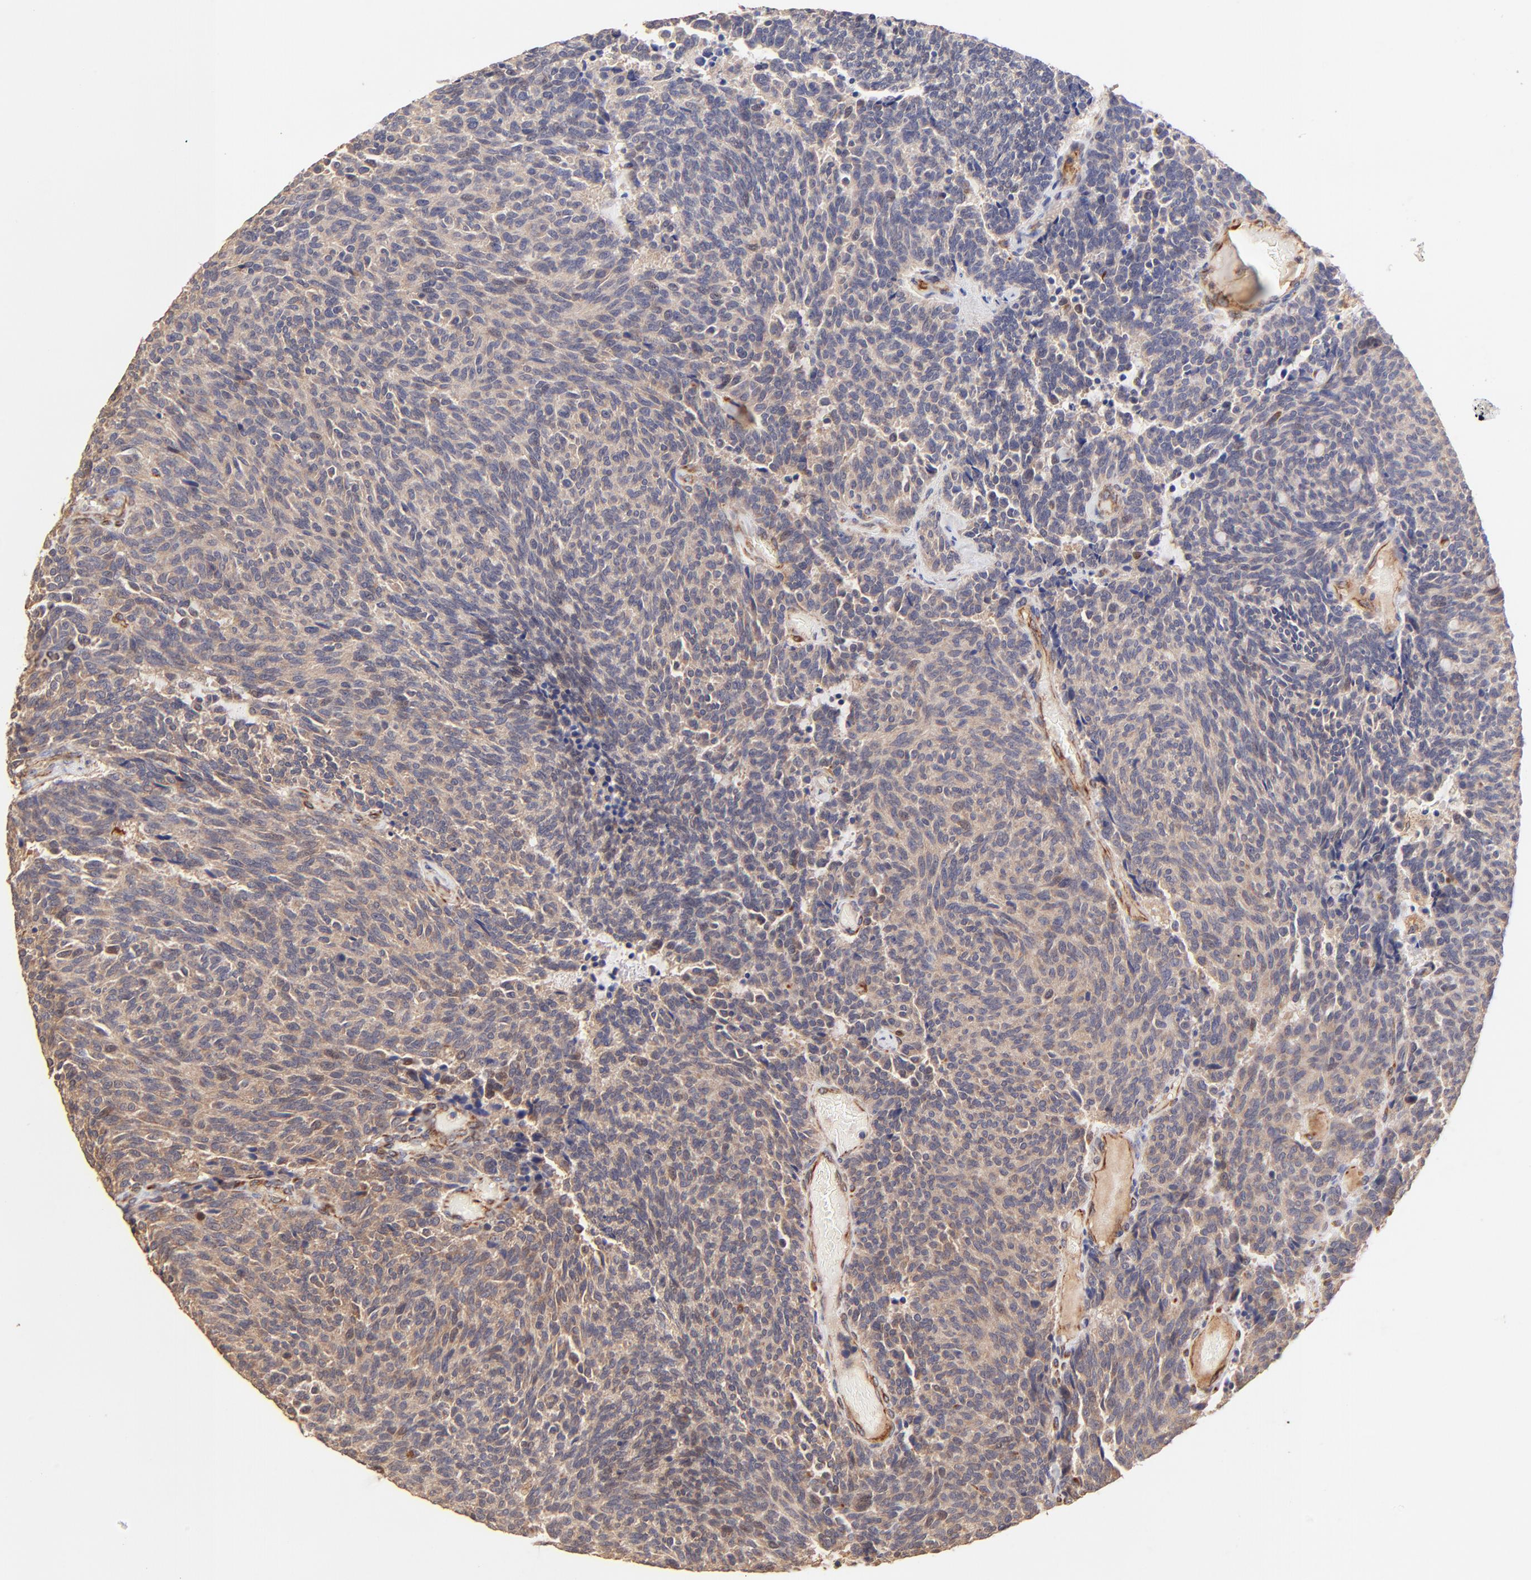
{"staining": {"intensity": "weak", "quantity": ">75%", "location": "cytoplasmic/membranous"}, "tissue": "carcinoid", "cell_type": "Tumor cells", "image_type": "cancer", "snomed": [{"axis": "morphology", "description": "Carcinoid, malignant, NOS"}, {"axis": "topography", "description": "Pancreas"}], "caption": "Immunohistochemistry histopathology image of neoplastic tissue: human malignant carcinoid stained using immunohistochemistry (IHC) demonstrates low levels of weak protein expression localized specifically in the cytoplasmic/membranous of tumor cells, appearing as a cytoplasmic/membranous brown color.", "gene": "TNFAIP3", "patient": {"sex": "female", "age": 54}}